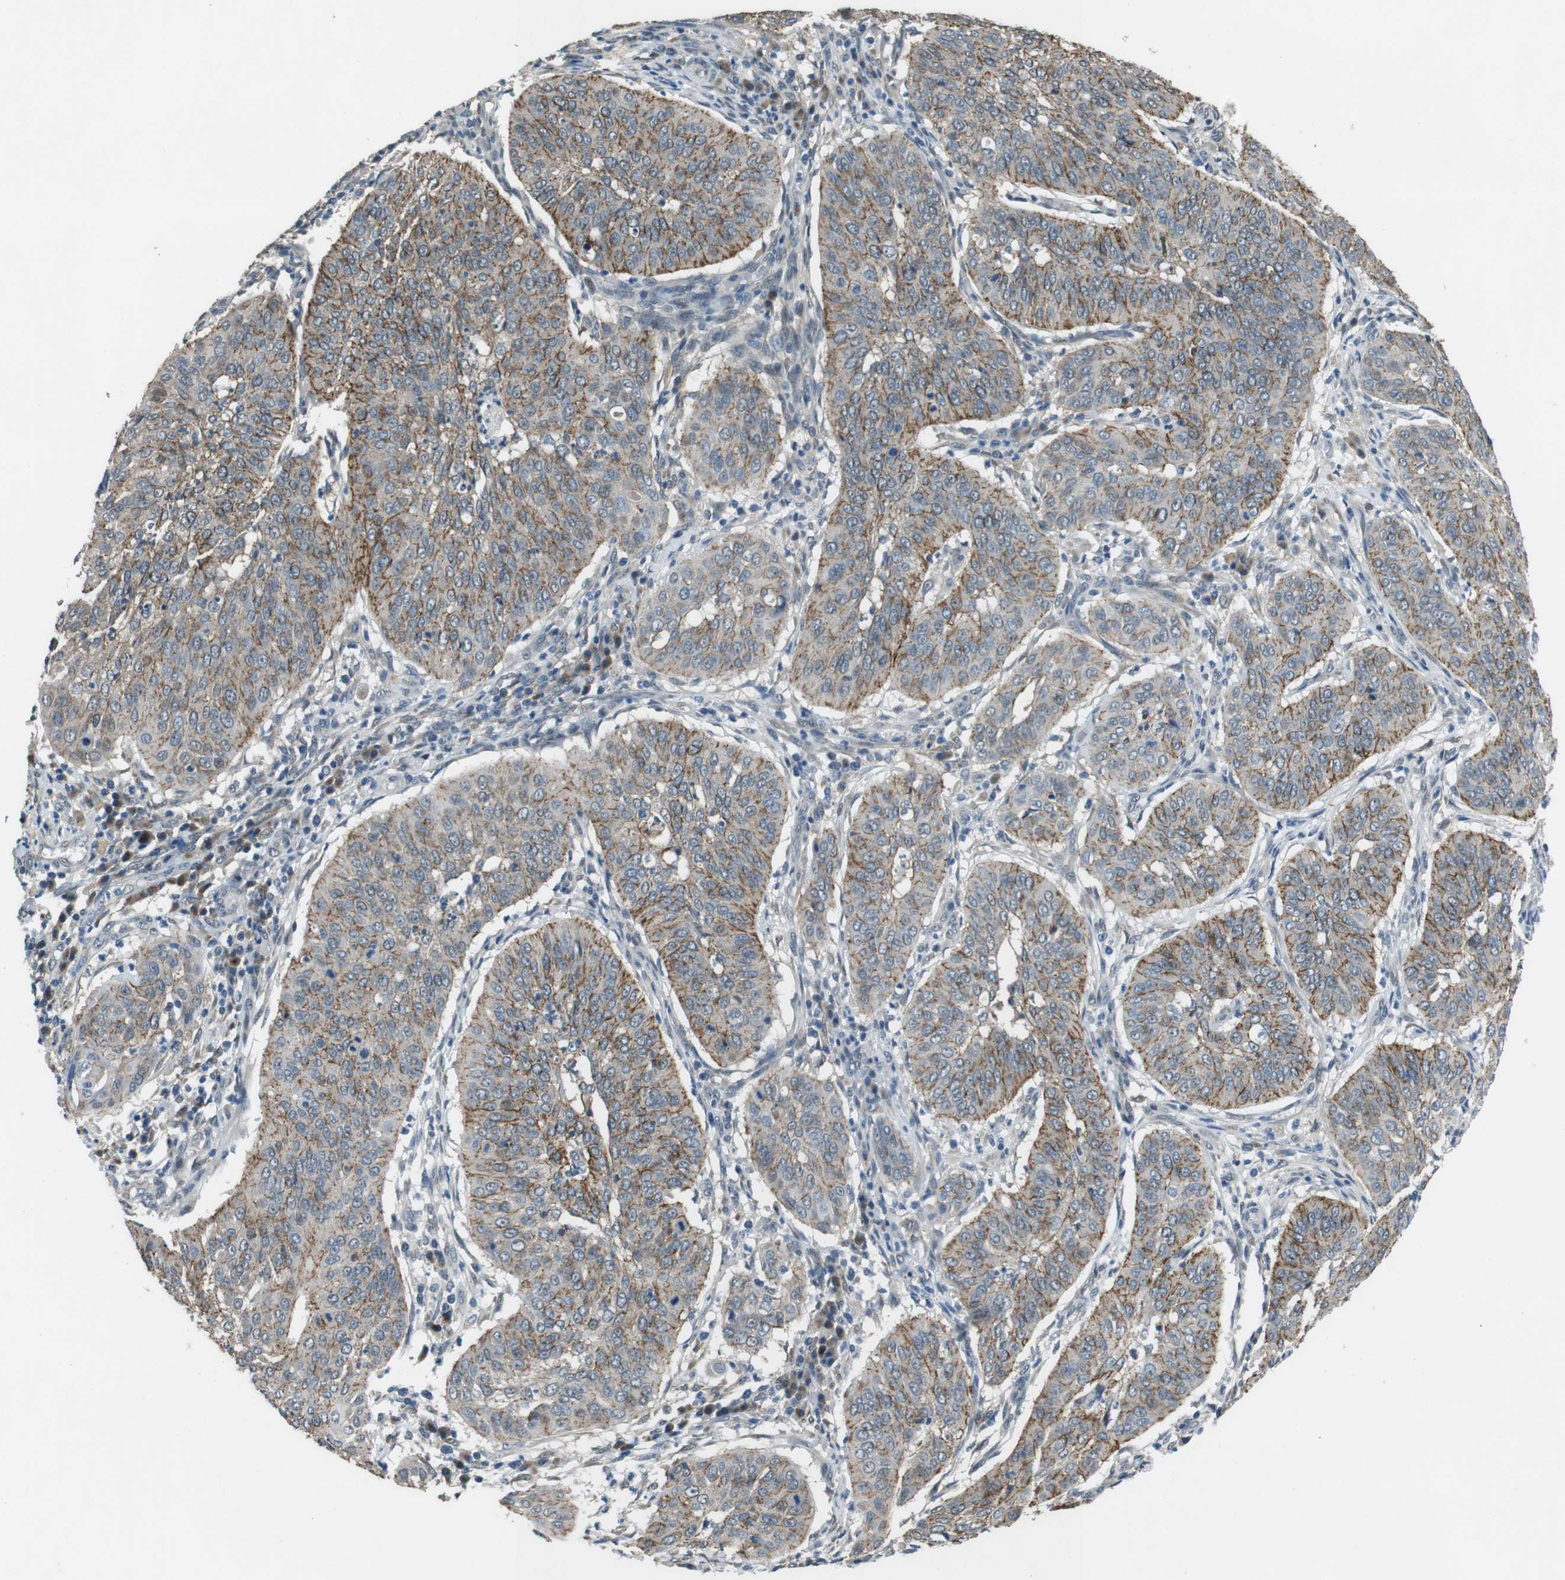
{"staining": {"intensity": "moderate", "quantity": ">75%", "location": "cytoplasmic/membranous"}, "tissue": "cervical cancer", "cell_type": "Tumor cells", "image_type": "cancer", "snomed": [{"axis": "morphology", "description": "Normal tissue, NOS"}, {"axis": "morphology", "description": "Squamous cell carcinoma, NOS"}, {"axis": "topography", "description": "Cervix"}], "caption": "Cervical cancer stained with IHC reveals moderate cytoplasmic/membranous positivity in approximately >75% of tumor cells.", "gene": "CLDN7", "patient": {"sex": "female", "age": 39}}